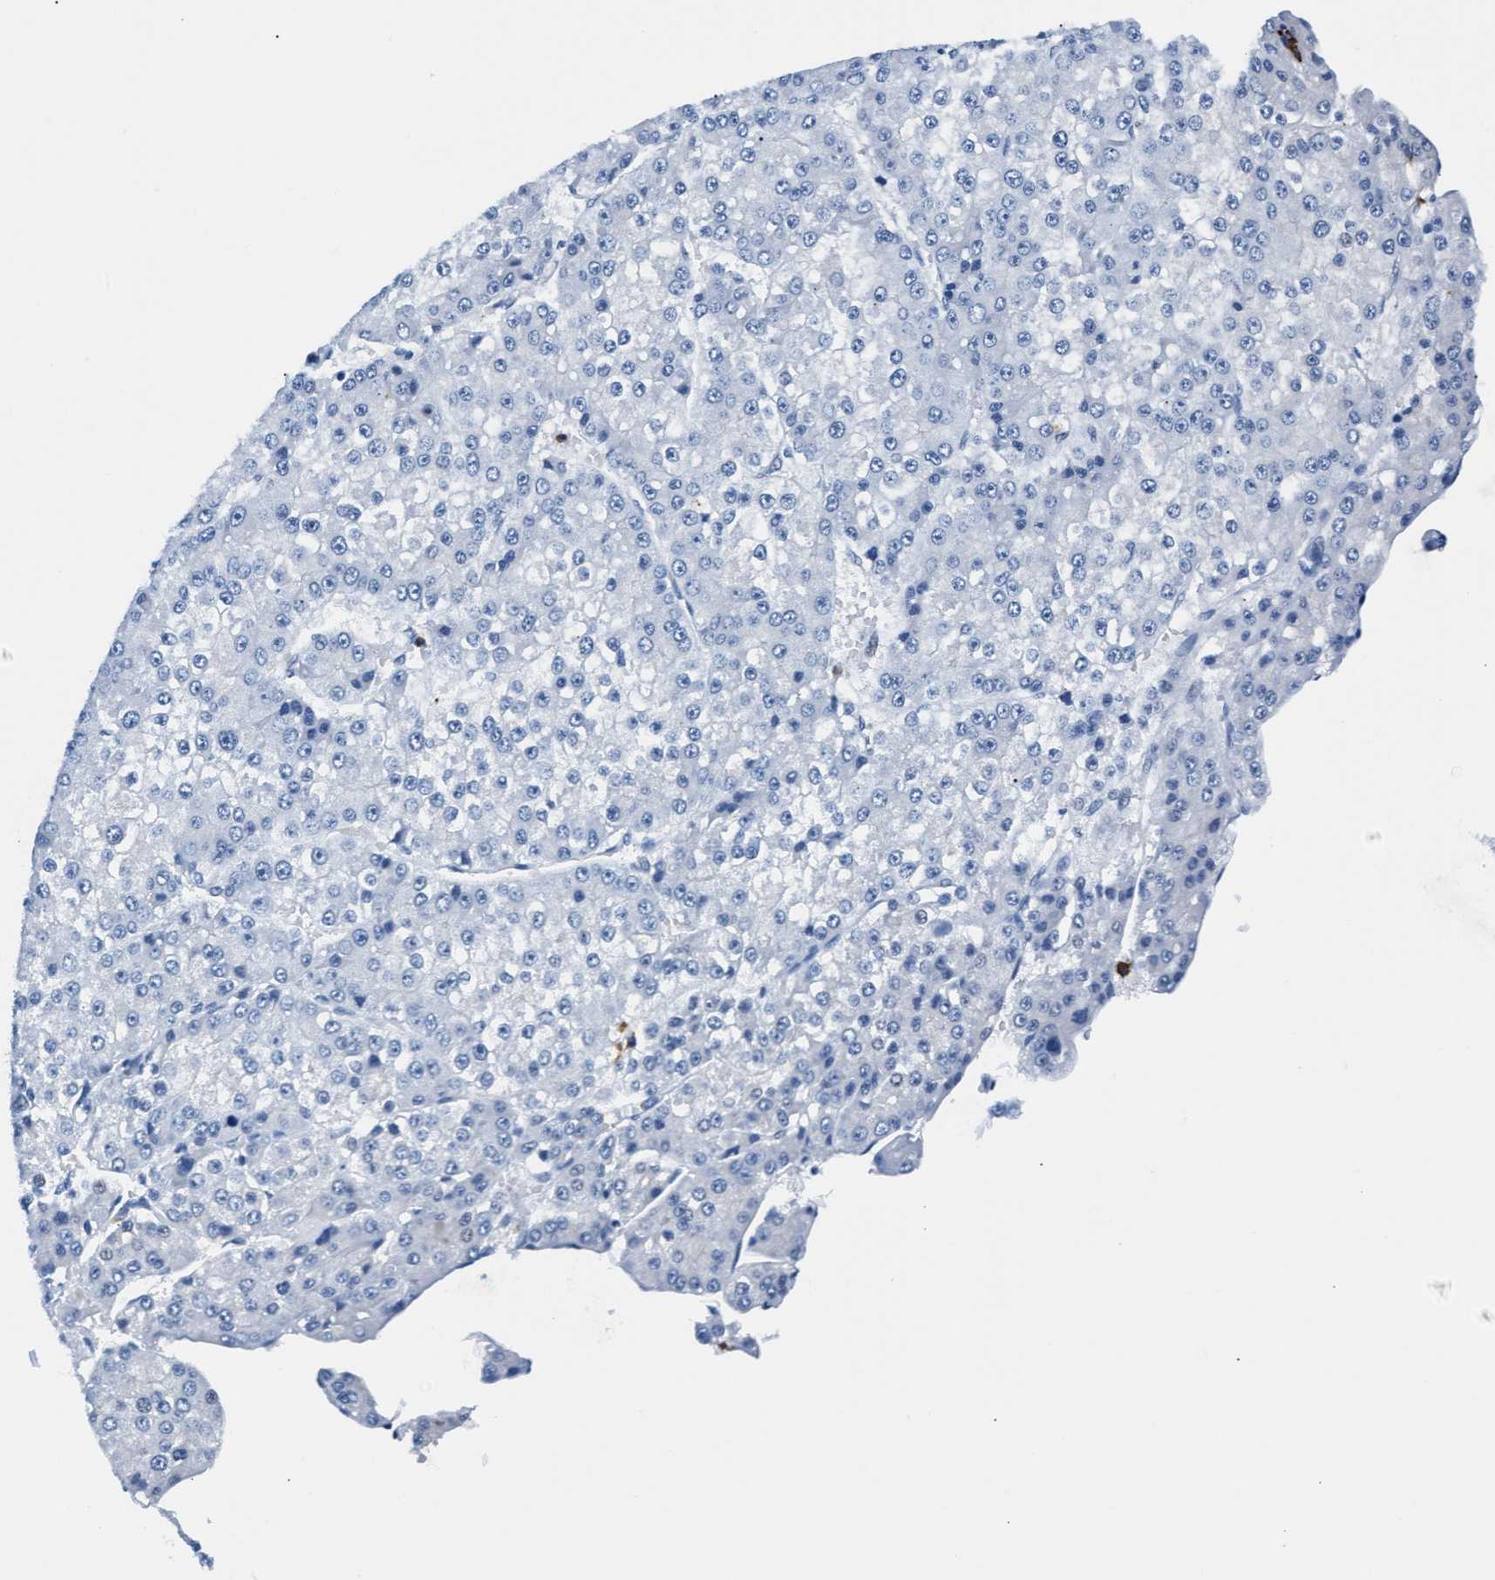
{"staining": {"intensity": "negative", "quantity": "none", "location": "none"}, "tissue": "liver cancer", "cell_type": "Tumor cells", "image_type": "cancer", "snomed": [{"axis": "morphology", "description": "Carcinoma, Hepatocellular, NOS"}, {"axis": "topography", "description": "Liver"}], "caption": "Immunohistochemical staining of hepatocellular carcinoma (liver) displays no significant staining in tumor cells. (DAB immunohistochemistry (IHC) visualized using brightfield microscopy, high magnification).", "gene": "MMP8", "patient": {"sex": "female", "age": 73}}